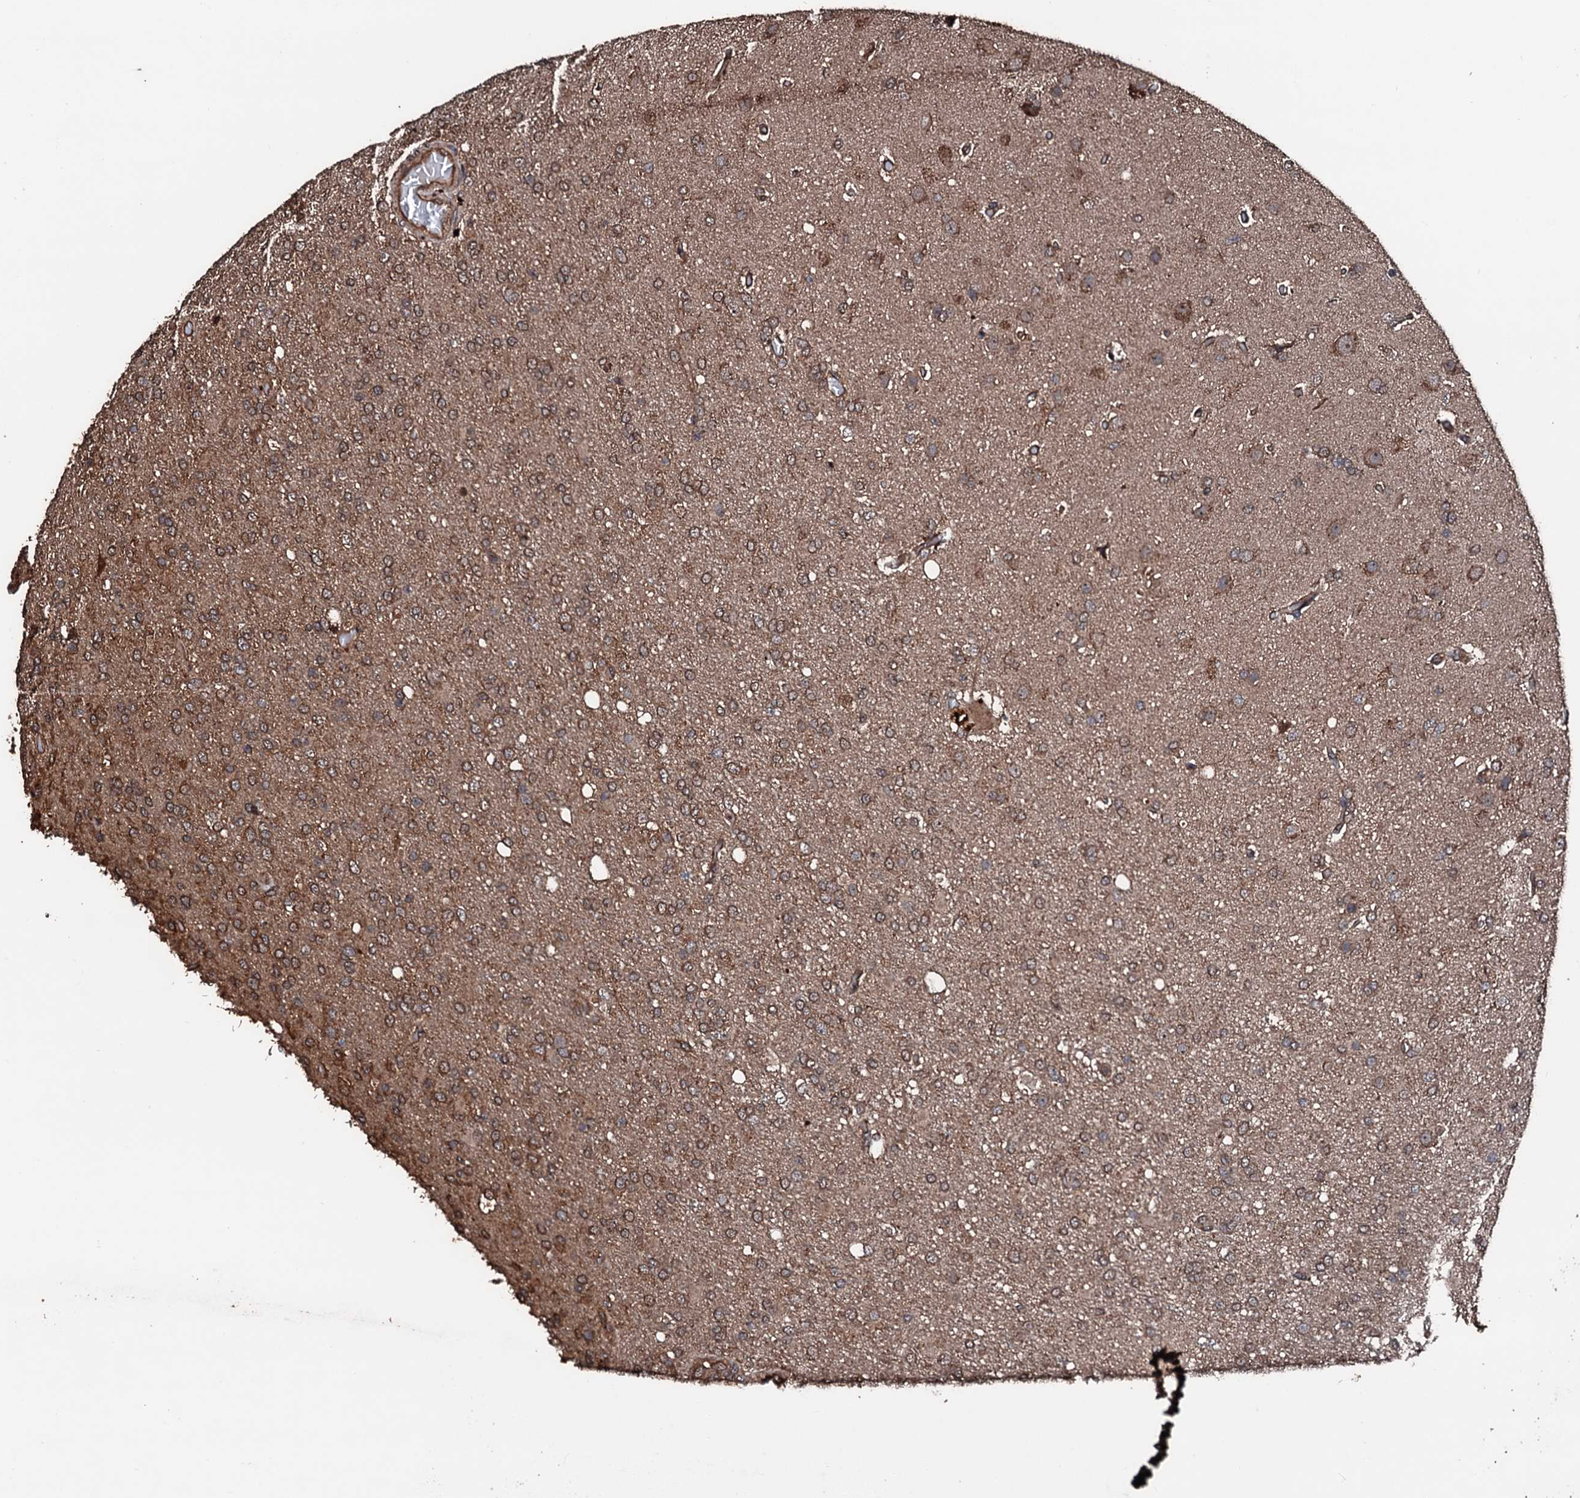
{"staining": {"intensity": "moderate", "quantity": ">75%", "location": "cytoplasmic/membranous"}, "tissue": "glioma", "cell_type": "Tumor cells", "image_type": "cancer", "snomed": [{"axis": "morphology", "description": "Glioma, malignant, High grade"}, {"axis": "topography", "description": "Brain"}], "caption": "Human glioma stained with a protein marker reveals moderate staining in tumor cells.", "gene": "KIF18A", "patient": {"sex": "female", "age": 74}}